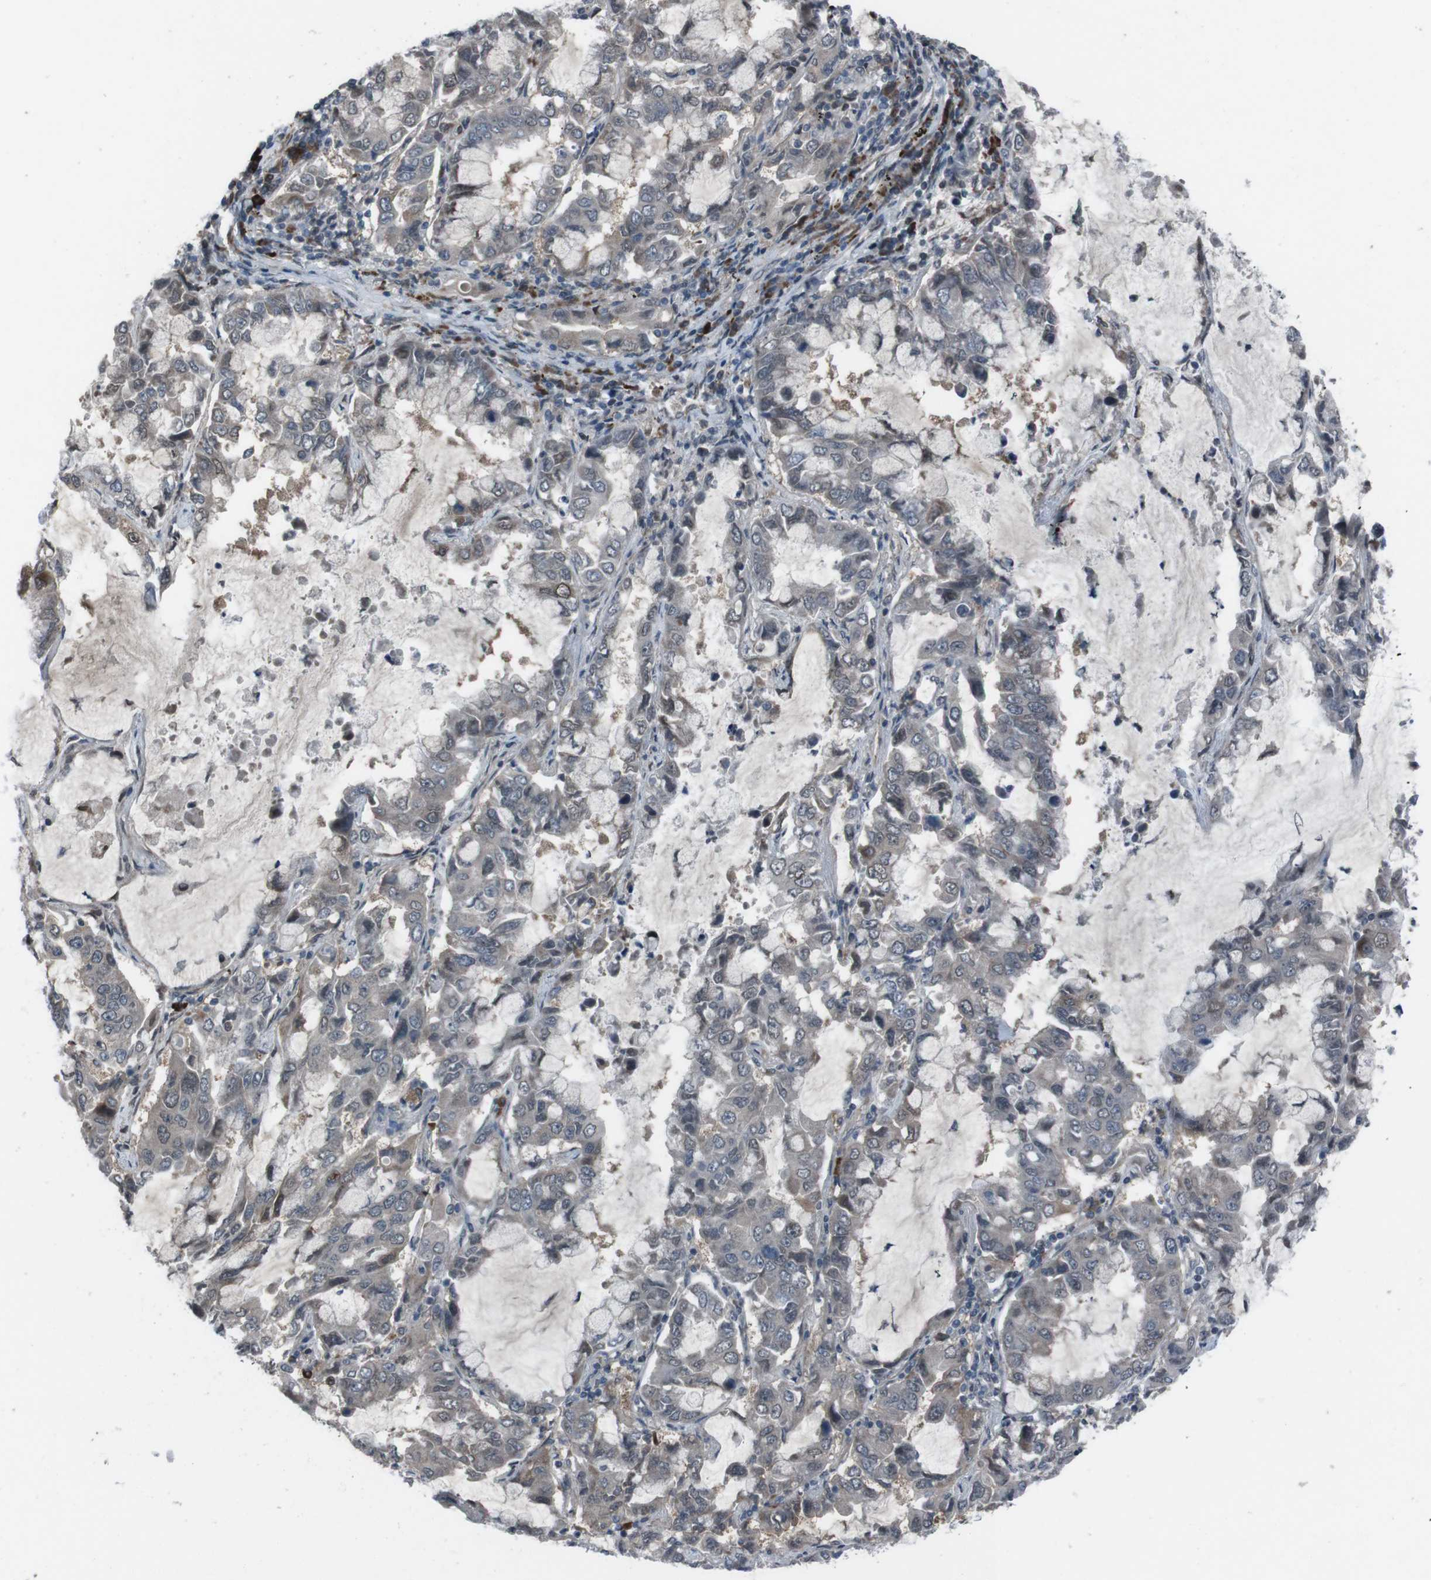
{"staining": {"intensity": "negative", "quantity": "none", "location": "none"}, "tissue": "lung cancer", "cell_type": "Tumor cells", "image_type": "cancer", "snomed": [{"axis": "morphology", "description": "Adenocarcinoma, NOS"}, {"axis": "topography", "description": "Lung"}], "caption": "Immunohistochemistry image of human adenocarcinoma (lung) stained for a protein (brown), which exhibits no staining in tumor cells.", "gene": "SS18L1", "patient": {"sex": "male", "age": 64}}